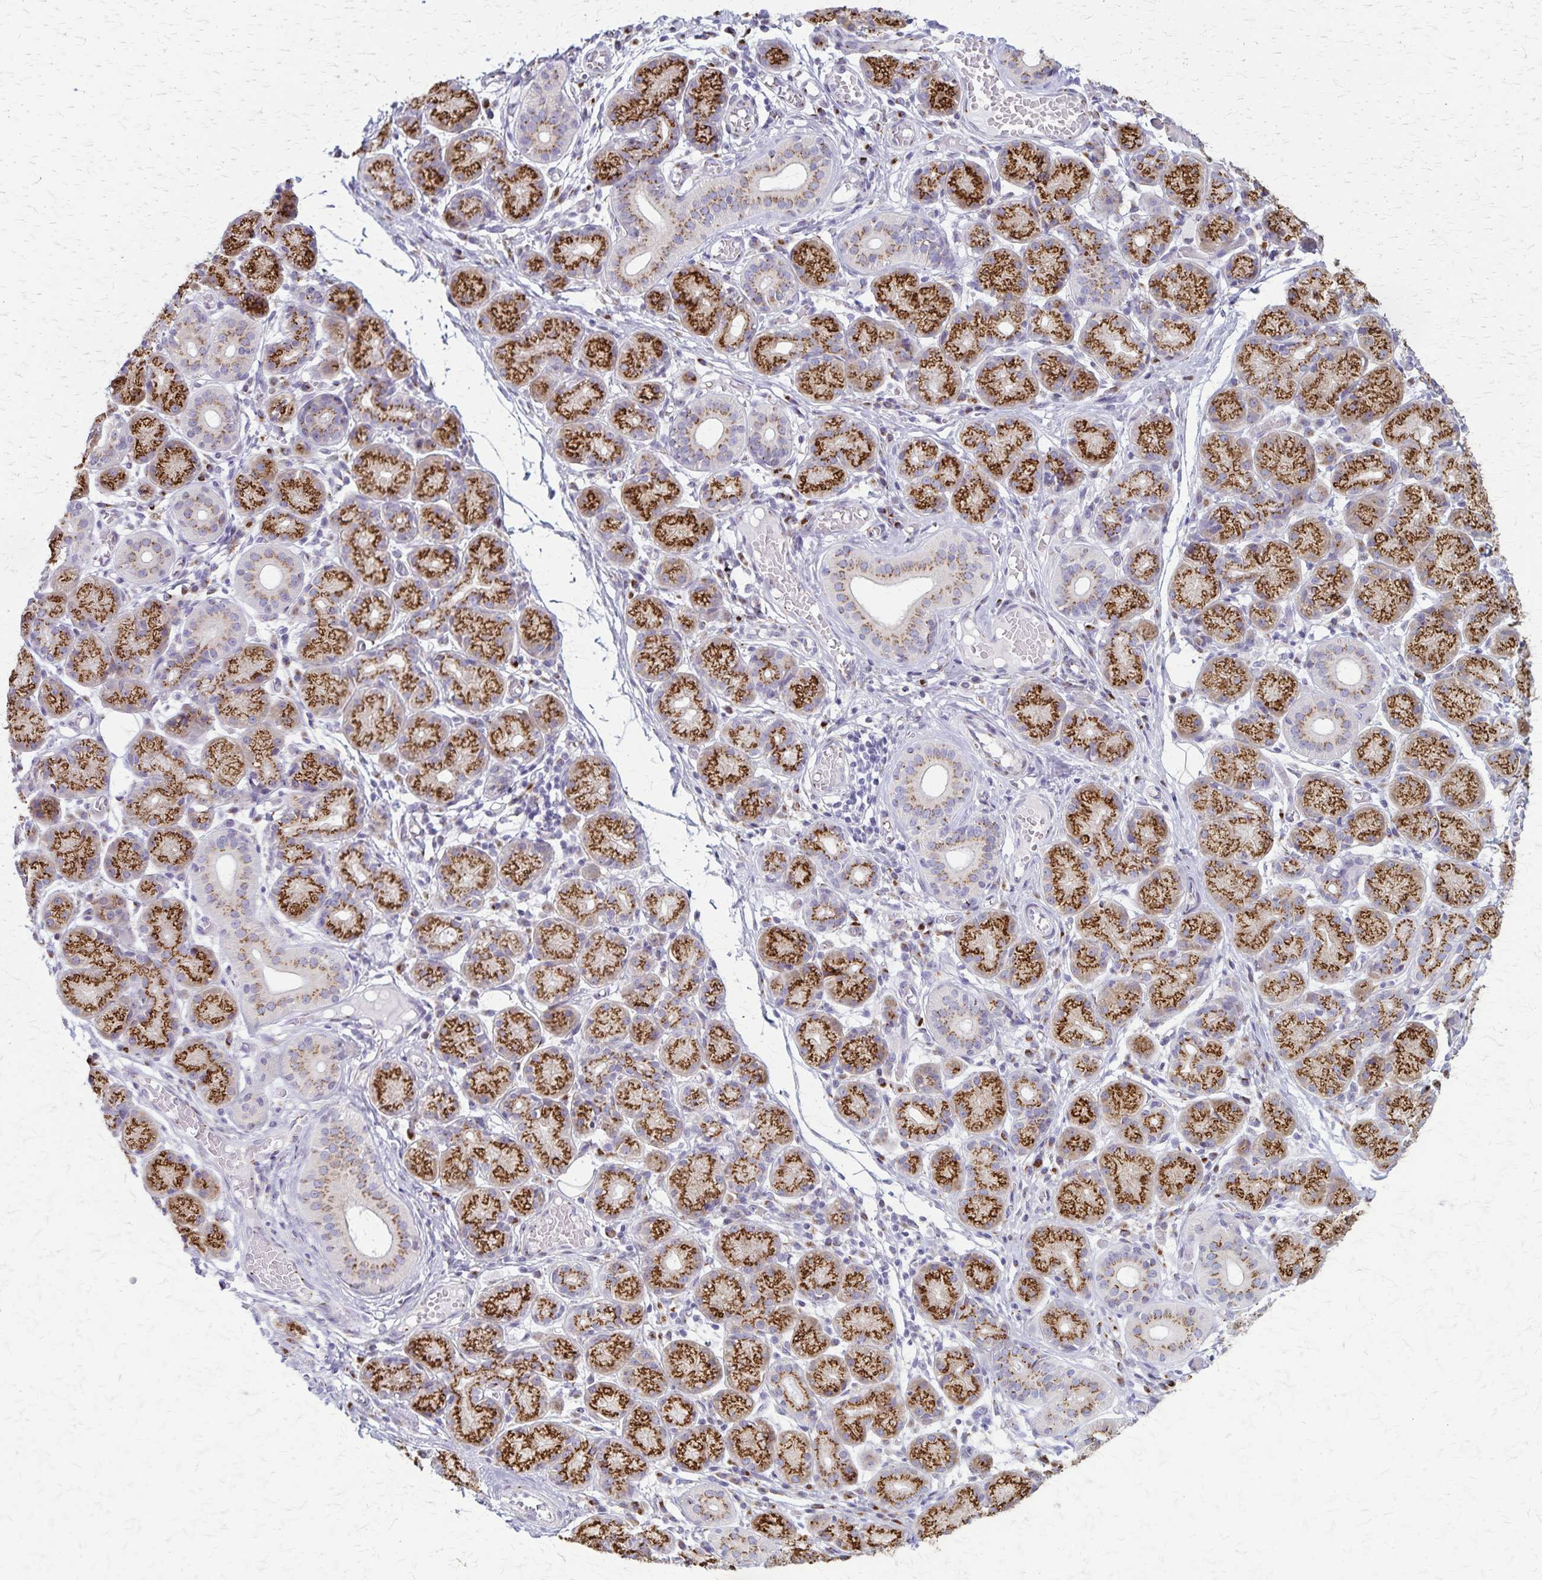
{"staining": {"intensity": "strong", "quantity": ">75%", "location": "cytoplasmic/membranous"}, "tissue": "salivary gland", "cell_type": "Glandular cells", "image_type": "normal", "snomed": [{"axis": "morphology", "description": "Normal tissue, NOS"}, {"axis": "topography", "description": "Salivary gland"}], "caption": "Immunohistochemical staining of normal salivary gland demonstrates high levels of strong cytoplasmic/membranous staining in approximately >75% of glandular cells.", "gene": "MCFD2", "patient": {"sex": "female", "age": 24}}